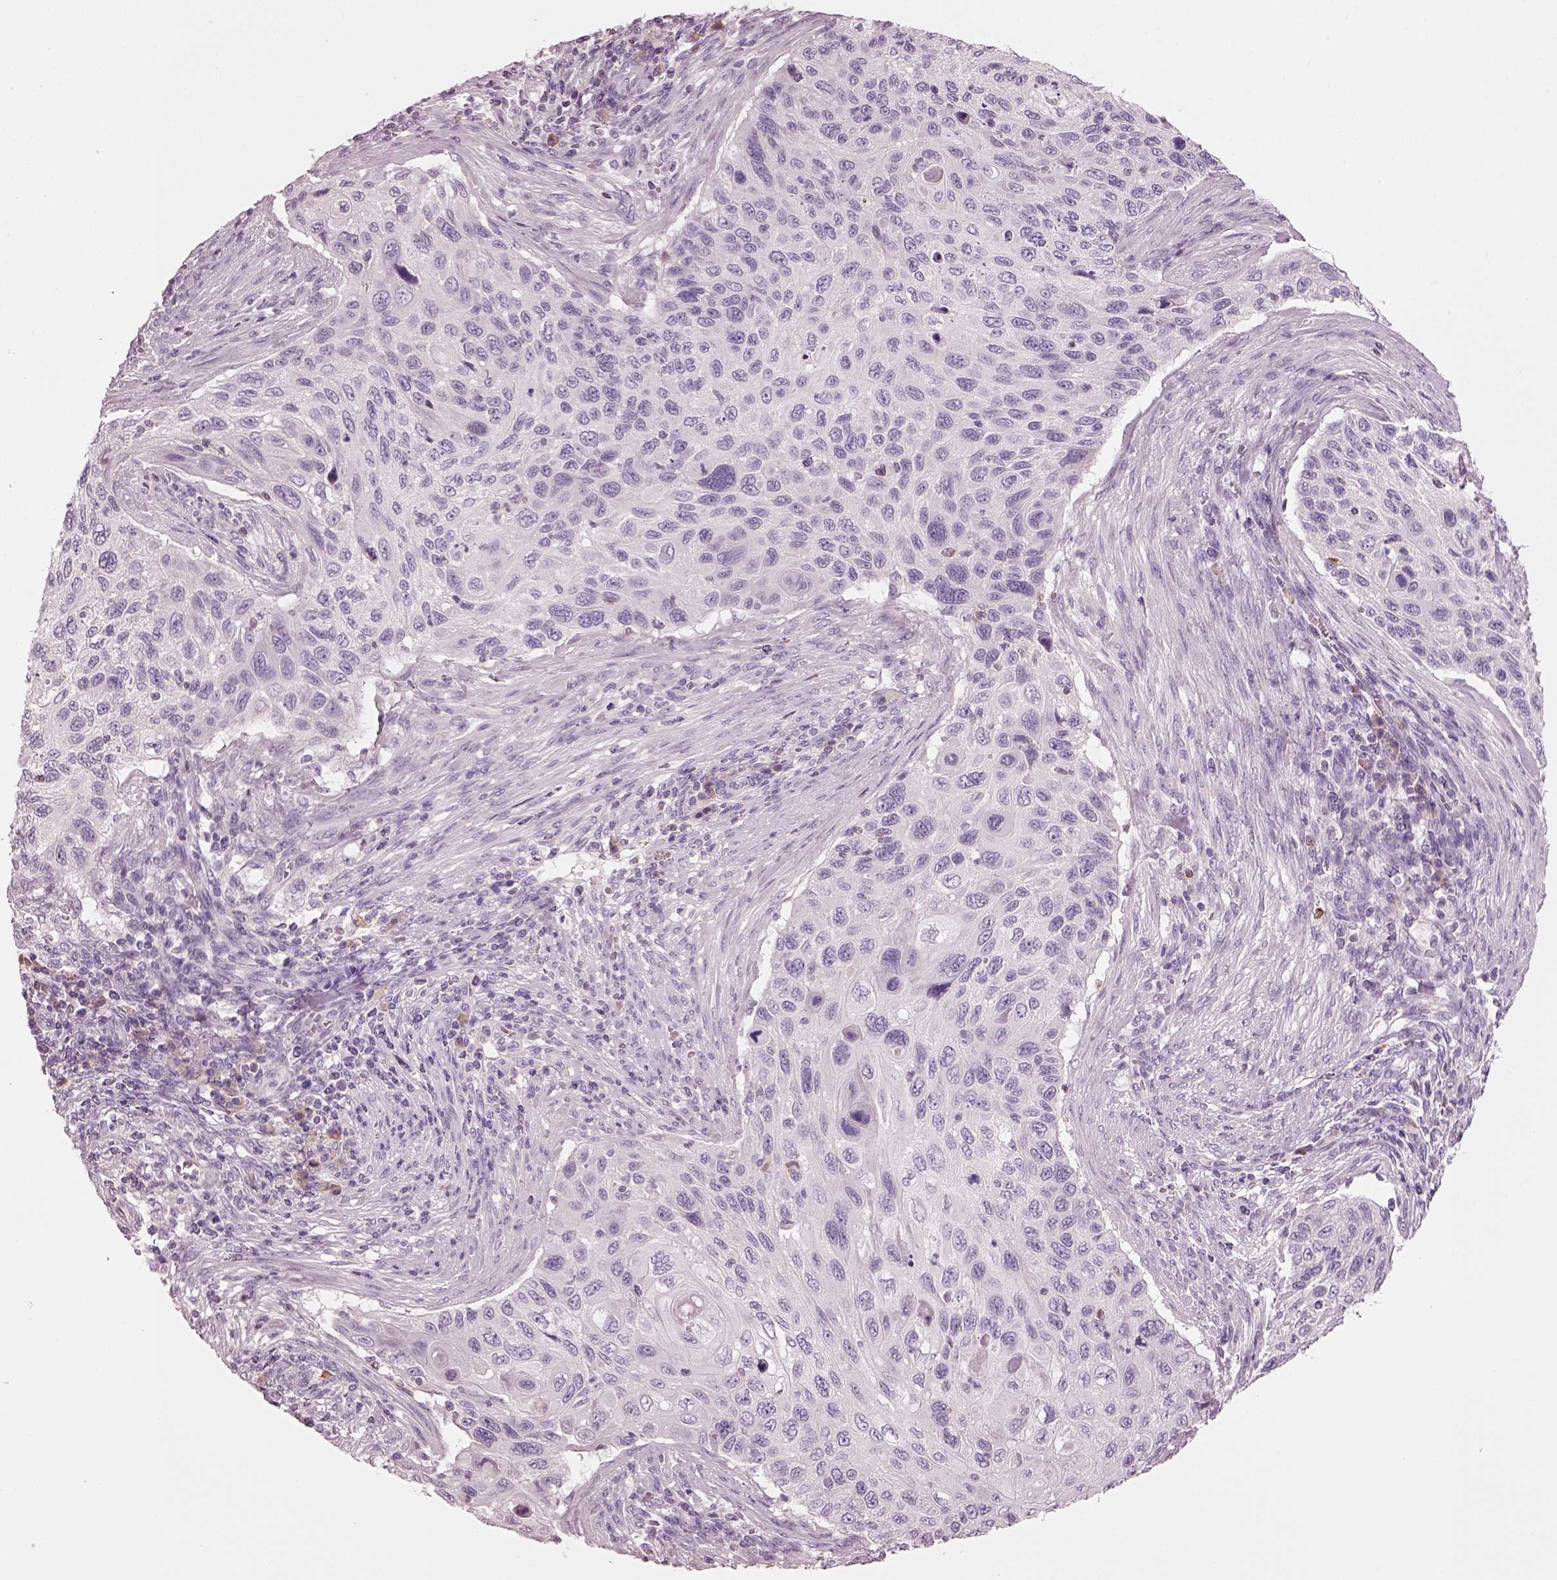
{"staining": {"intensity": "negative", "quantity": "none", "location": "none"}, "tissue": "cervical cancer", "cell_type": "Tumor cells", "image_type": "cancer", "snomed": [{"axis": "morphology", "description": "Squamous cell carcinoma, NOS"}, {"axis": "topography", "description": "Cervix"}], "caption": "The immunohistochemistry (IHC) micrograph has no significant positivity in tumor cells of cervical cancer tissue. Brightfield microscopy of immunohistochemistry stained with DAB (brown) and hematoxylin (blue), captured at high magnification.", "gene": "SLC27A2", "patient": {"sex": "female", "age": 70}}